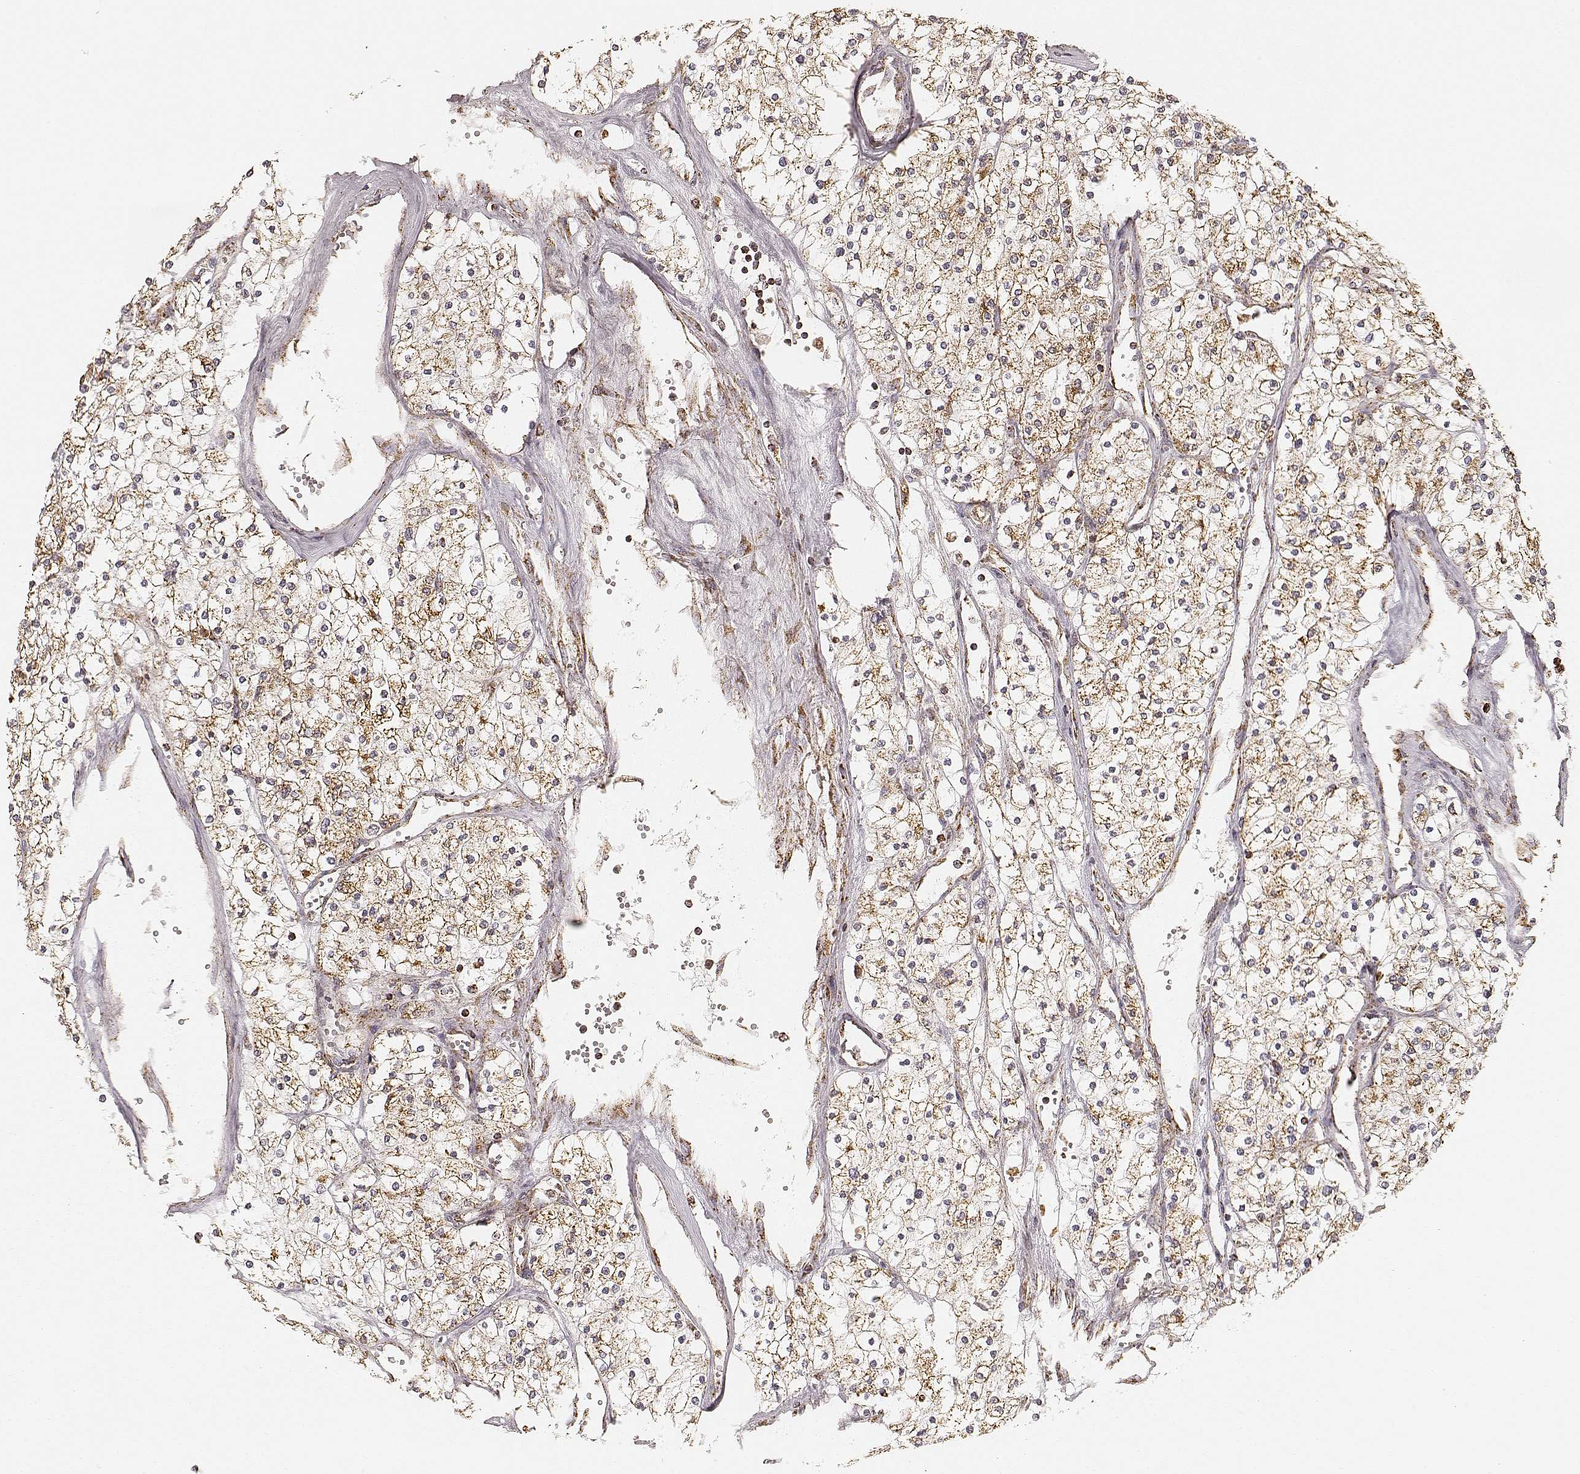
{"staining": {"intensity": "moderate", "quantity": ">75%", "location": "cytoplasmic/membranous"}, "tissue": "renal cancer", "cell_type": "Tumor cells", "image_type": "cancer", "snomed": [{"axis": "morphology", "description": "Adenocarcinoma, NOS"}, {"axis": "topography", "description": "Kidney"}], "caption": "Immunohistochemistry (IHC) image of human renal adenocarcinoma stained for a protein (brown), which shows medium levels of moderate cytoplasmic/membranous staining in about >75% of tumor cells.", "gene": "CS", "patient": {"sex": "male", "age": 80}}